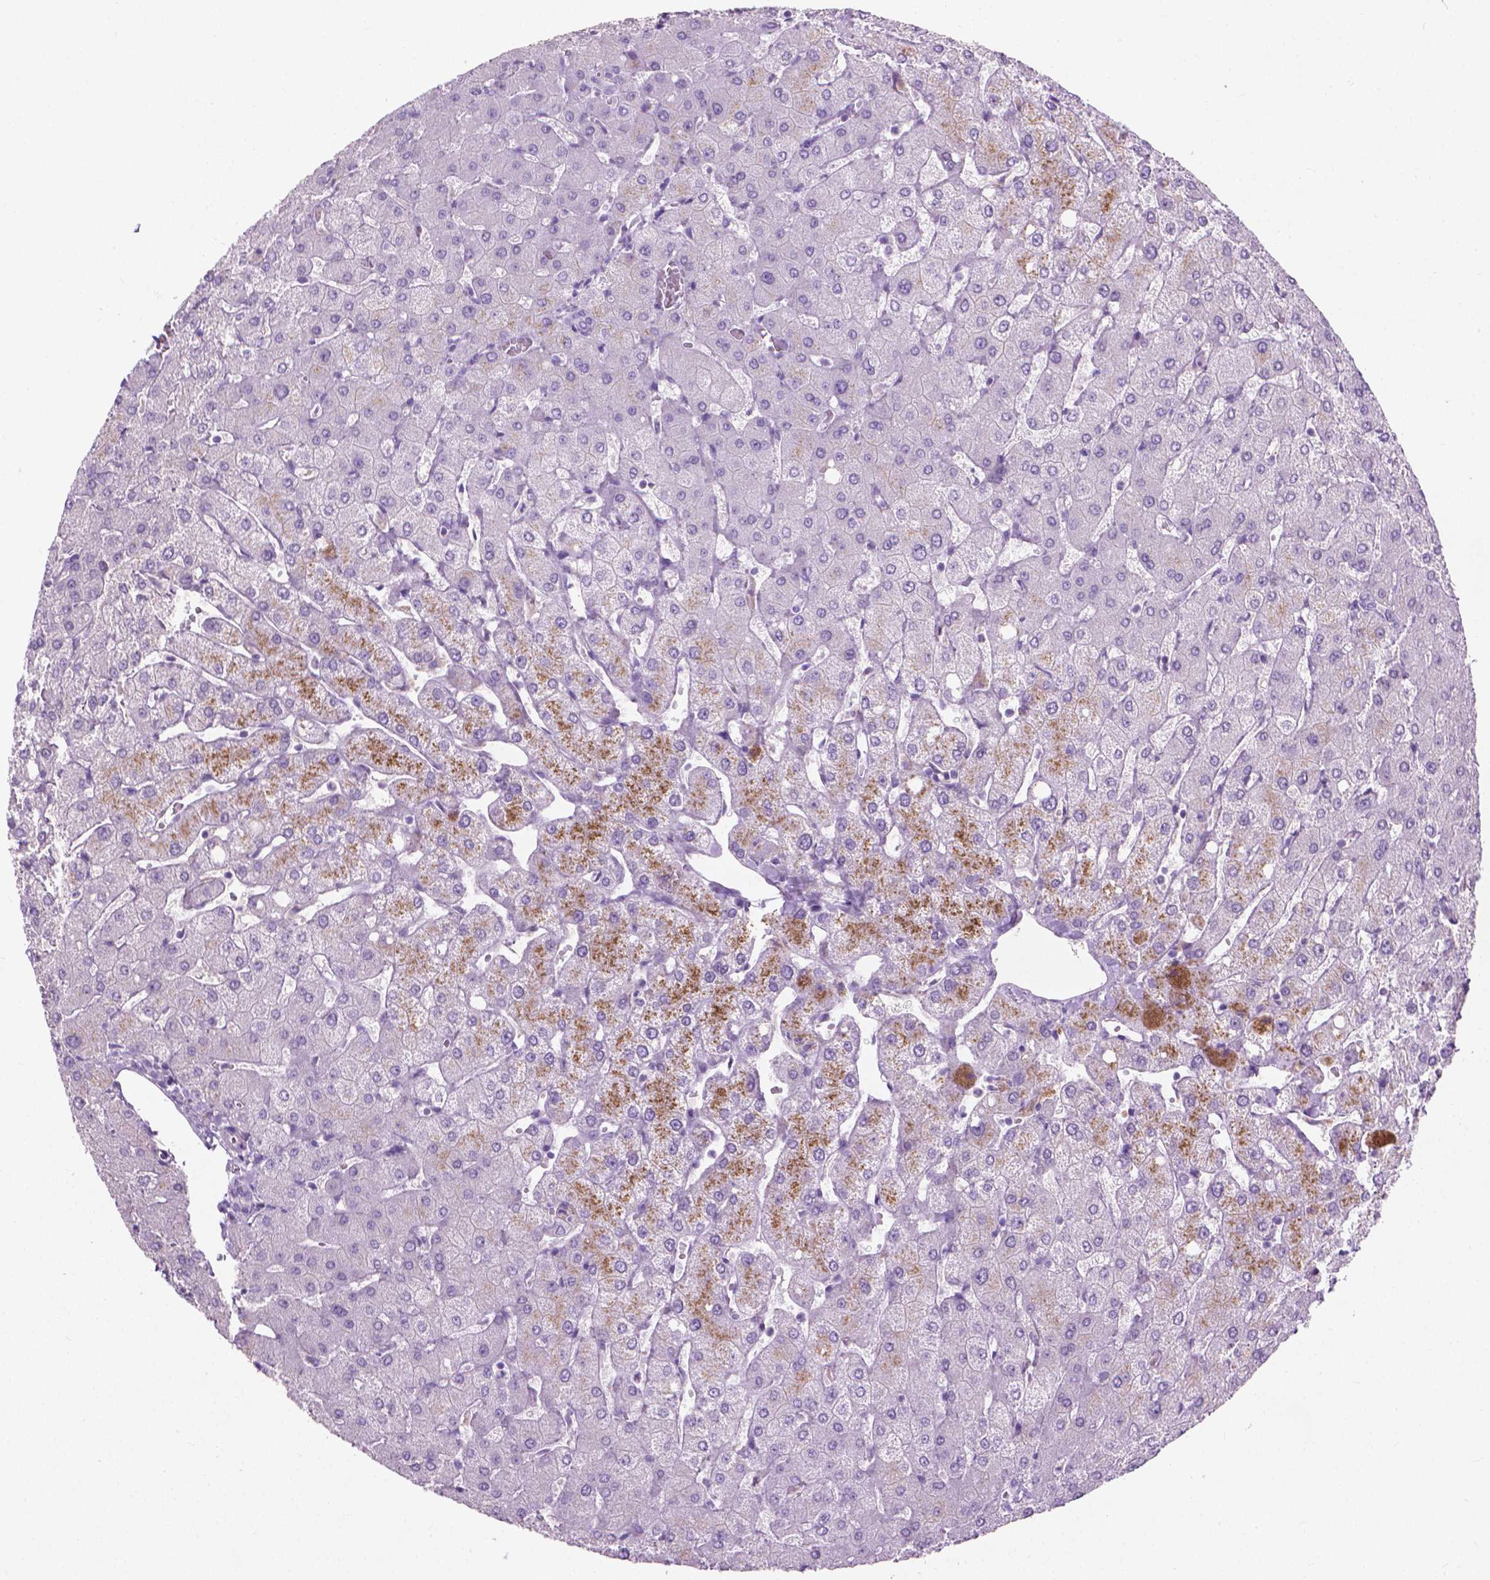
{"staining": {"intensity": "negative", "quantity": "none", "location": "none"}, "tissue": "liver", "cell_type": "Cholangiocytes", "image_type": "normal", "snomed": [{"axis": "morphology", "description": "Normal tissue, NOS"}, {"axis": "topography", "description": "Liver"}], "caption": "Unremarkable liver was stained to show a protein in brown. There is no significant positivity in cholangiocytes. (DAB IHC with hematoxylin counter stain).", "gene": "KRT73", "patient": {"sex": "female", "age": 54}}